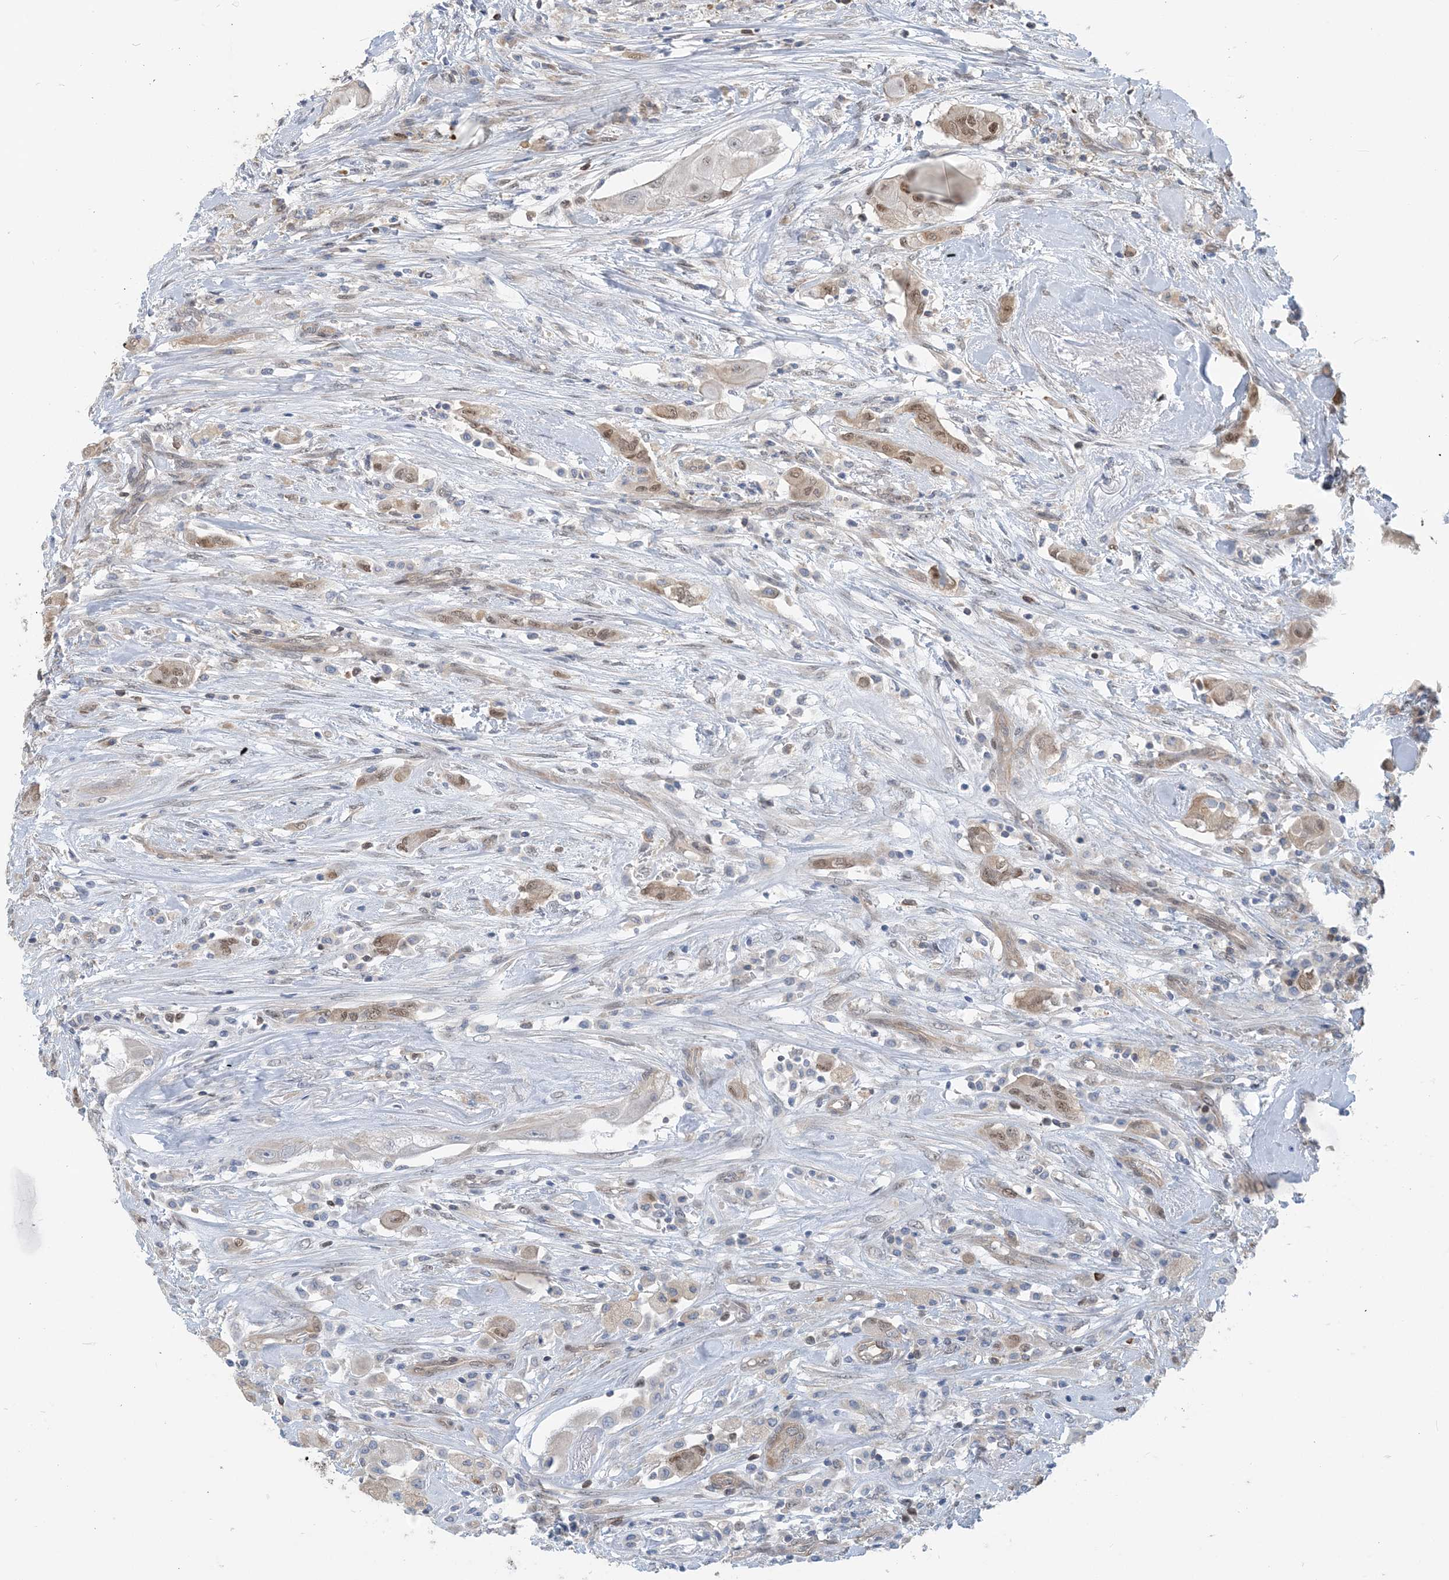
{"staining": {"intensity": "moderate", "quantity": ">75%", "location": "nuclear"}, "tissue": "thyroid cancer", "cell_type": "Tumor cells", "image_type": "cancer", "snomed": [{"axis": "morphology", "description": "Papillary adenocarcinoma, NOS"}, {"axis": "topography", "description": "Thyroid gland"}], "caption": "A histopathology image showing moderate nuclear expression in about >75% of tumor cells in thyroid cancer (papillary adenocarcinoma), as visualized by brown immunohistochemical staining.", "gene": "ZC3H12A", "patient": {"sex": "female", "age": 59}}